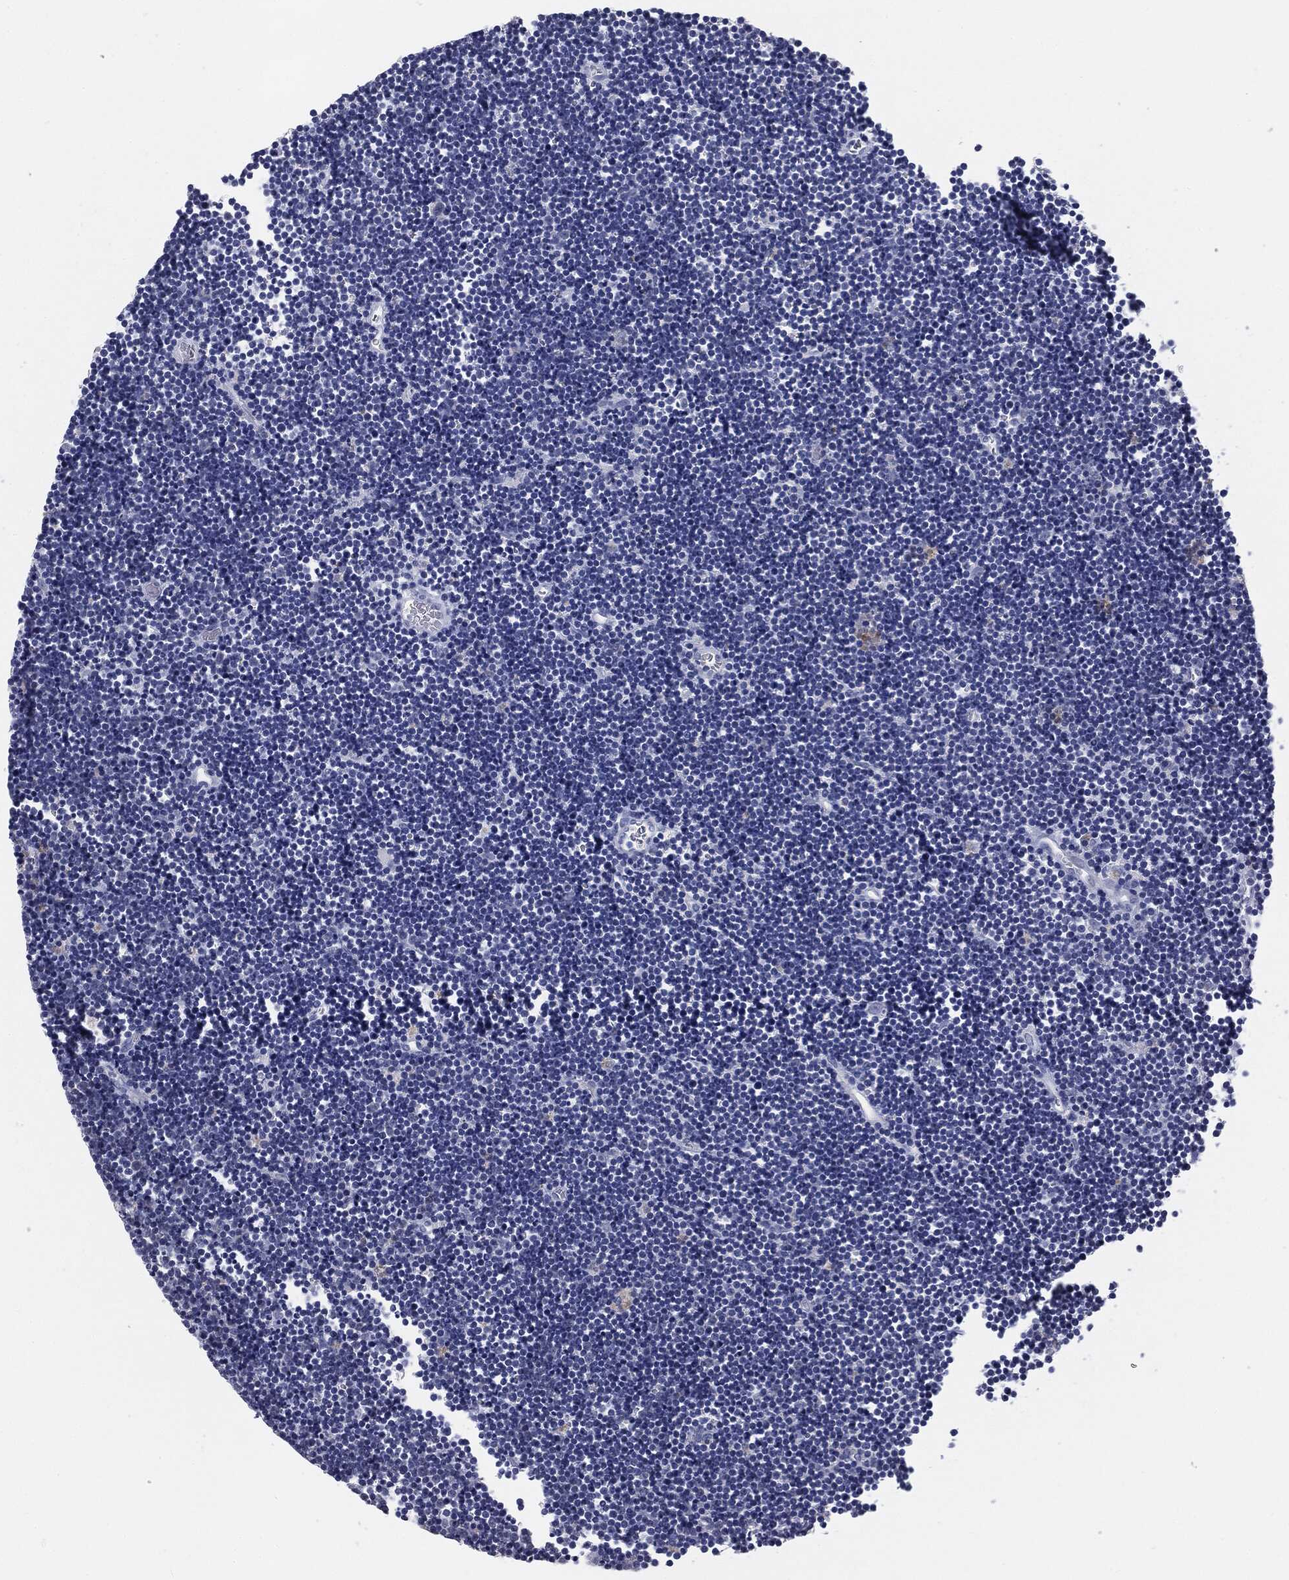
{"staining": {"intensity": "negative", "quantity": "none", "location": "none"}, "tissue": "lymphoma", "cell_type": "Tumor cells", "image_type": "cancer", "snomed": [{"axis": "morphology", "description": "Malignant lymphoma, non-Hodgkin's type, Low grade"}, {"axis": "topography", "description": "Brain"}], "caption": "Human lymphoma stained for a protein using immunohistochemistry shows no staining in tumor cells.", "gene": "MUC1", "patient": {"sex": "female", "age": 66}}